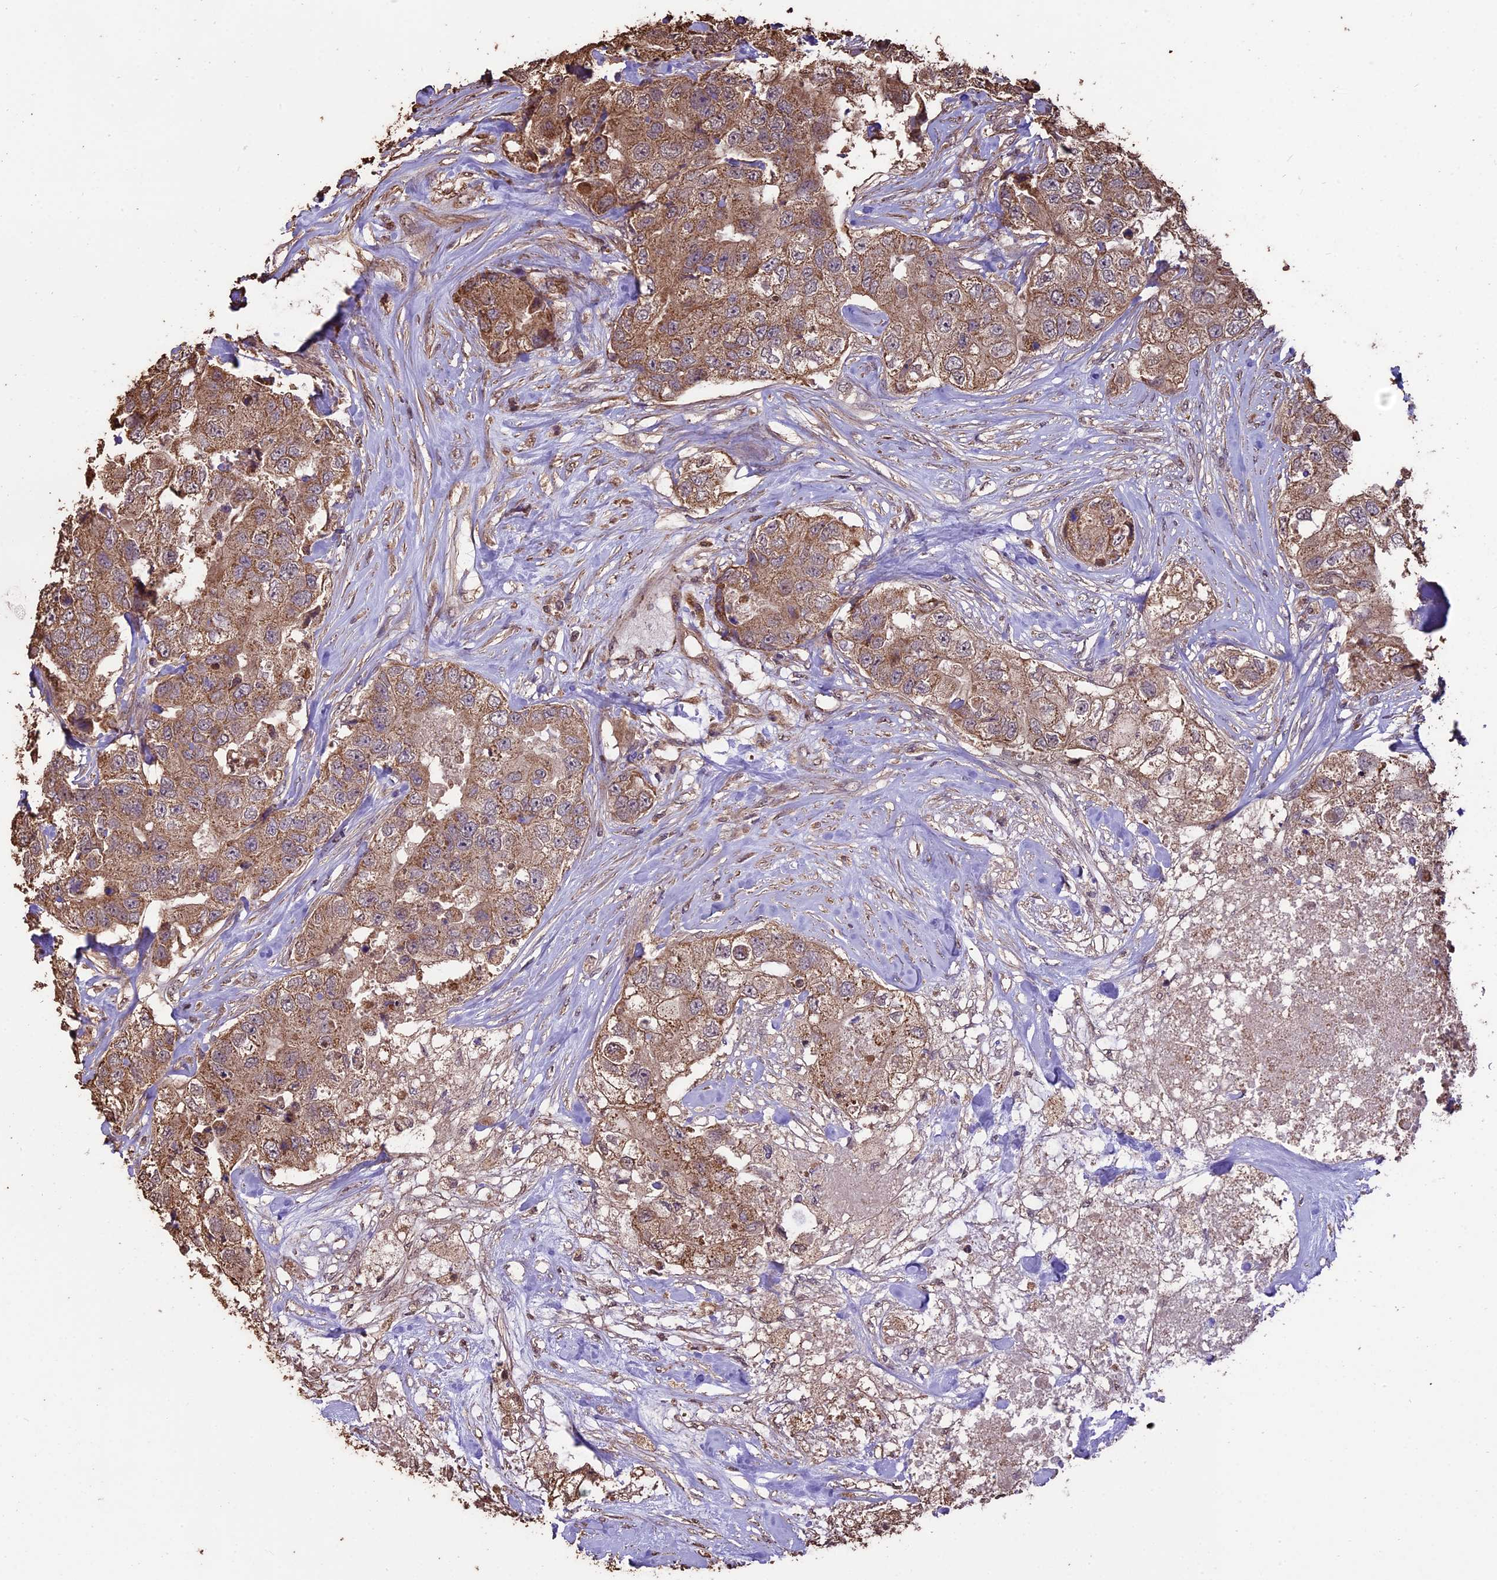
{"staining": {"intensity": "moderate", "quantity": ">75%", "location": "cytoplasmic/membranous"}, "tissue": "breast cancer", "cell_type": "Tumor cells", "image_type": "cancer", "snomed": [{"axis": "morphology", "description": "Duct carcinoma"}, {"axis": "topography", "description": "Breast"}], "caption": "The image exhibits a brown stain indicating the presence of a protein in the cytoplasmic/membranous of tumor cells in intraductal carcinoma (breast).", "gene": "PGPEP1L", "patient": {"sex": "female", "age": 62}}